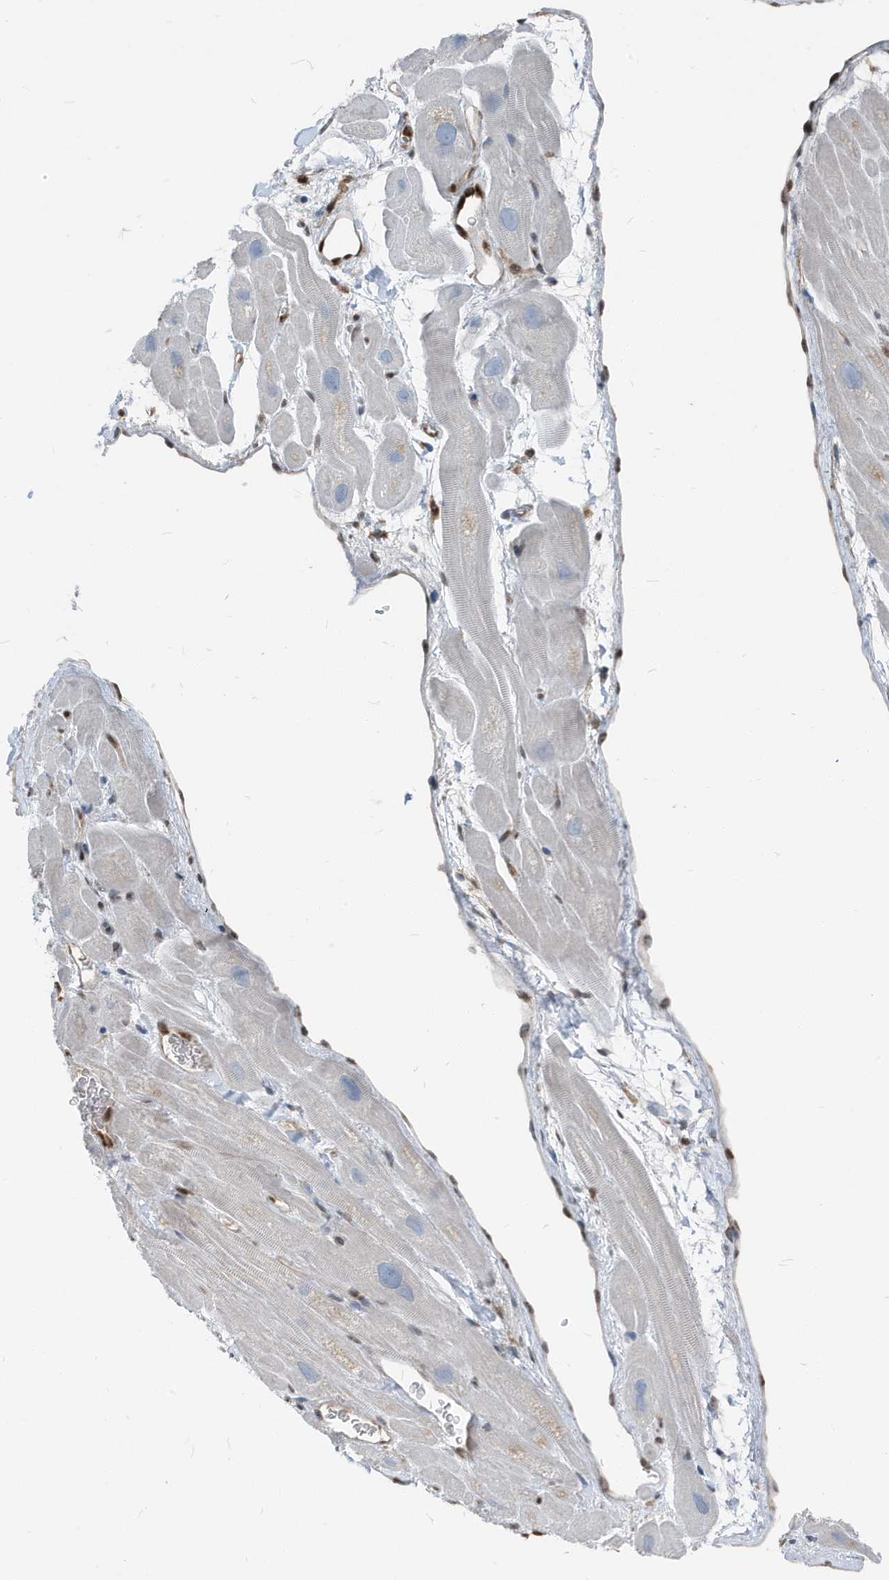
{"staining": {"intensity": "weak", "quantity": "<25%", "location": "cytoplasmic/membranous"}, "tissue": "heart muscle", "cell_type": "Cardiomyocytes", "image_type": "normal", "snomed": [{"axis": "morphology", "description": "Normal tissue, NOS"}, {"axis": "topography", "description": "Heart"}], "caption": "An immunohistochemistry (IHC) photomicrograph of benign heart muscle is shown. There is no staining in cardiomyocytes of heart muscle.", "gene": "NCOA7", "patient": {"sex": "male", "age": 49}}